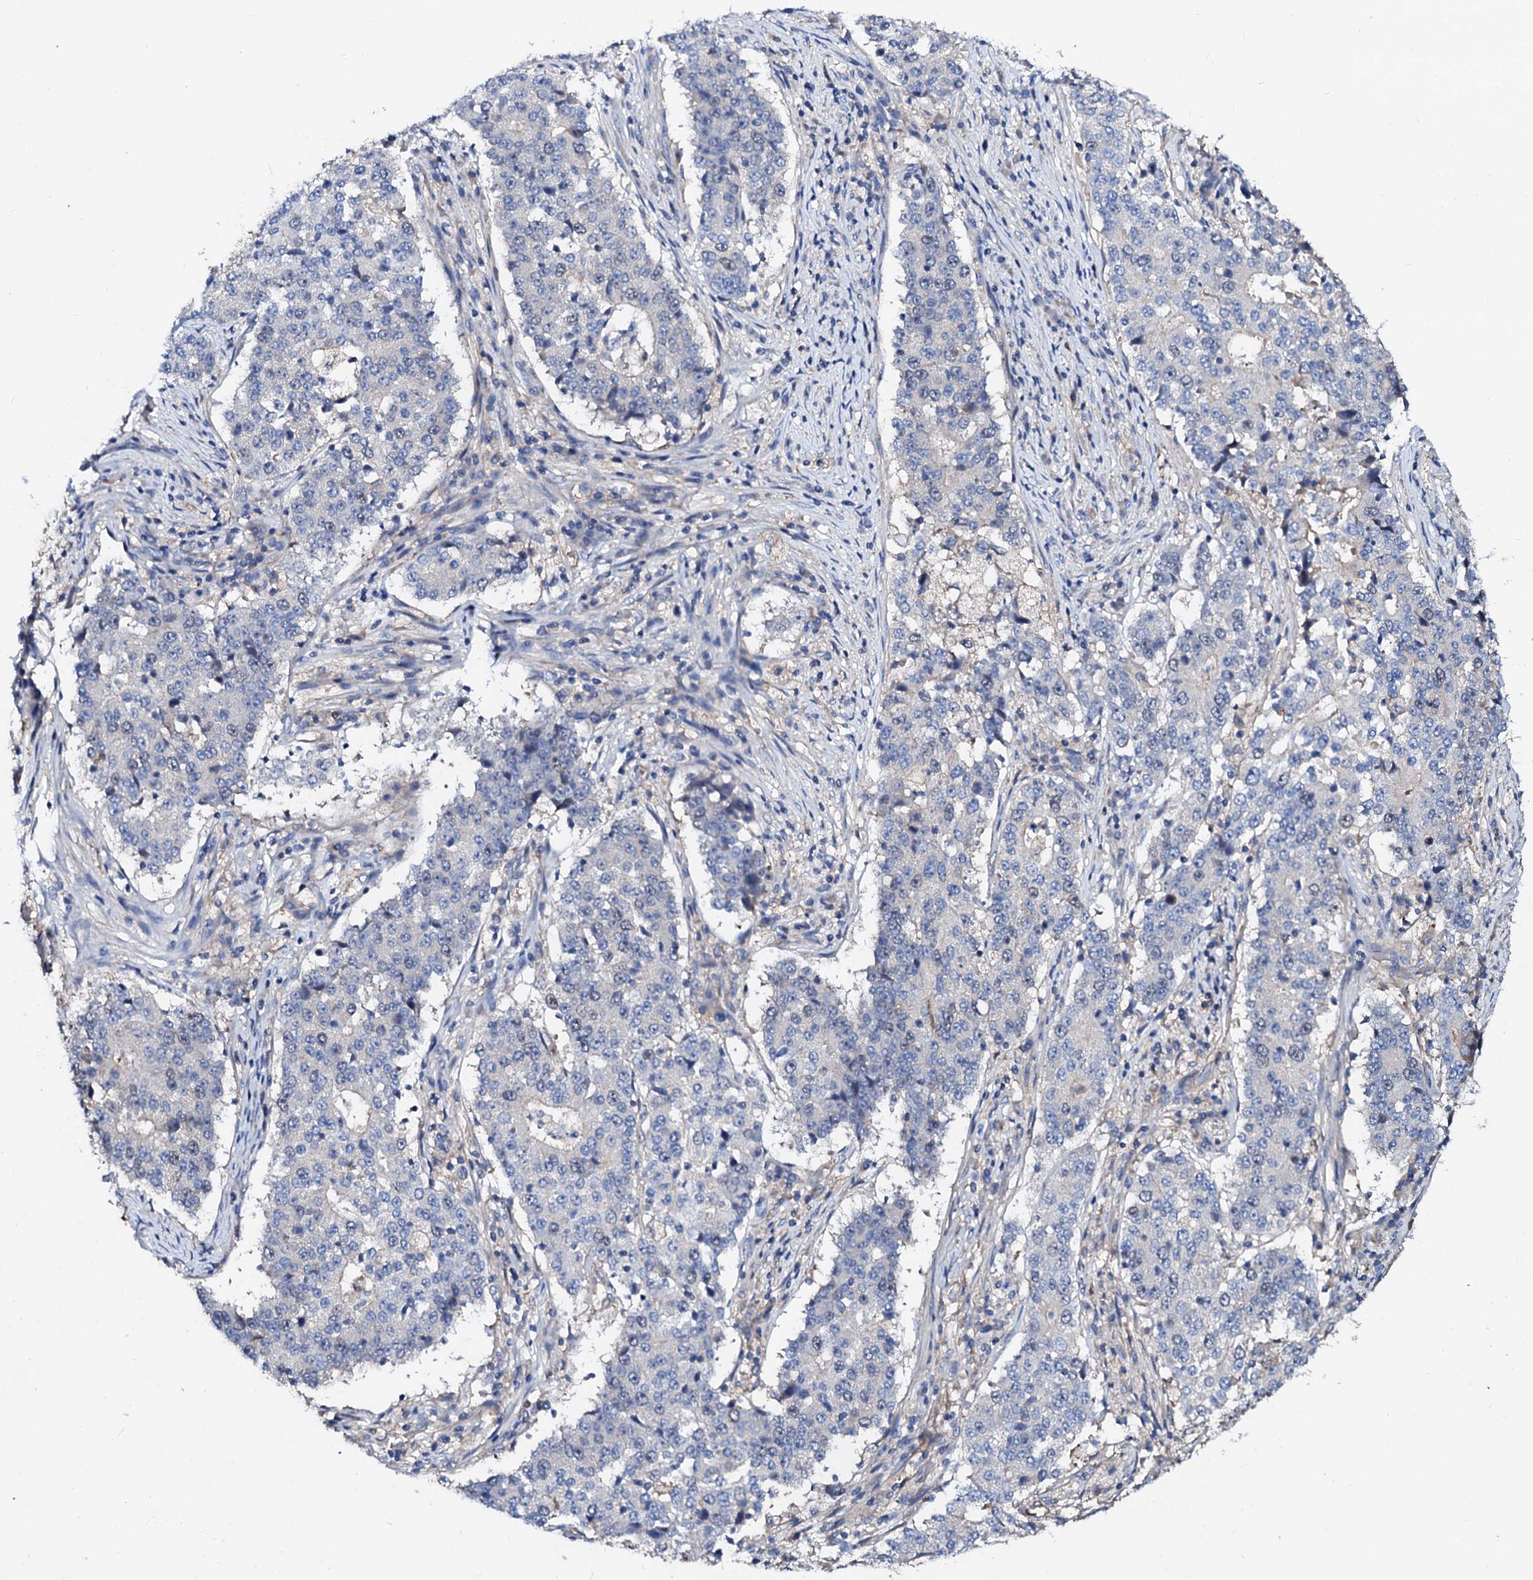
{"staining": {"intensity": "negative", "quantity": "none", "location": "none"}, "tissue": "stomach cancer", "cell_type": "Tumor cells", "image_type": "cancer", "snomed": [{"axis": "morphology", "description": "Adenocarcinoma, NOS"}, {"axis": "topography", "description": "Stomach"}], "caption": "Protein analysis of adenocarcinoma (stomach) displays no significant staining in tumor cells.", "gene": "CSKMT", "patient": {"sex": "male", "age": 59}}